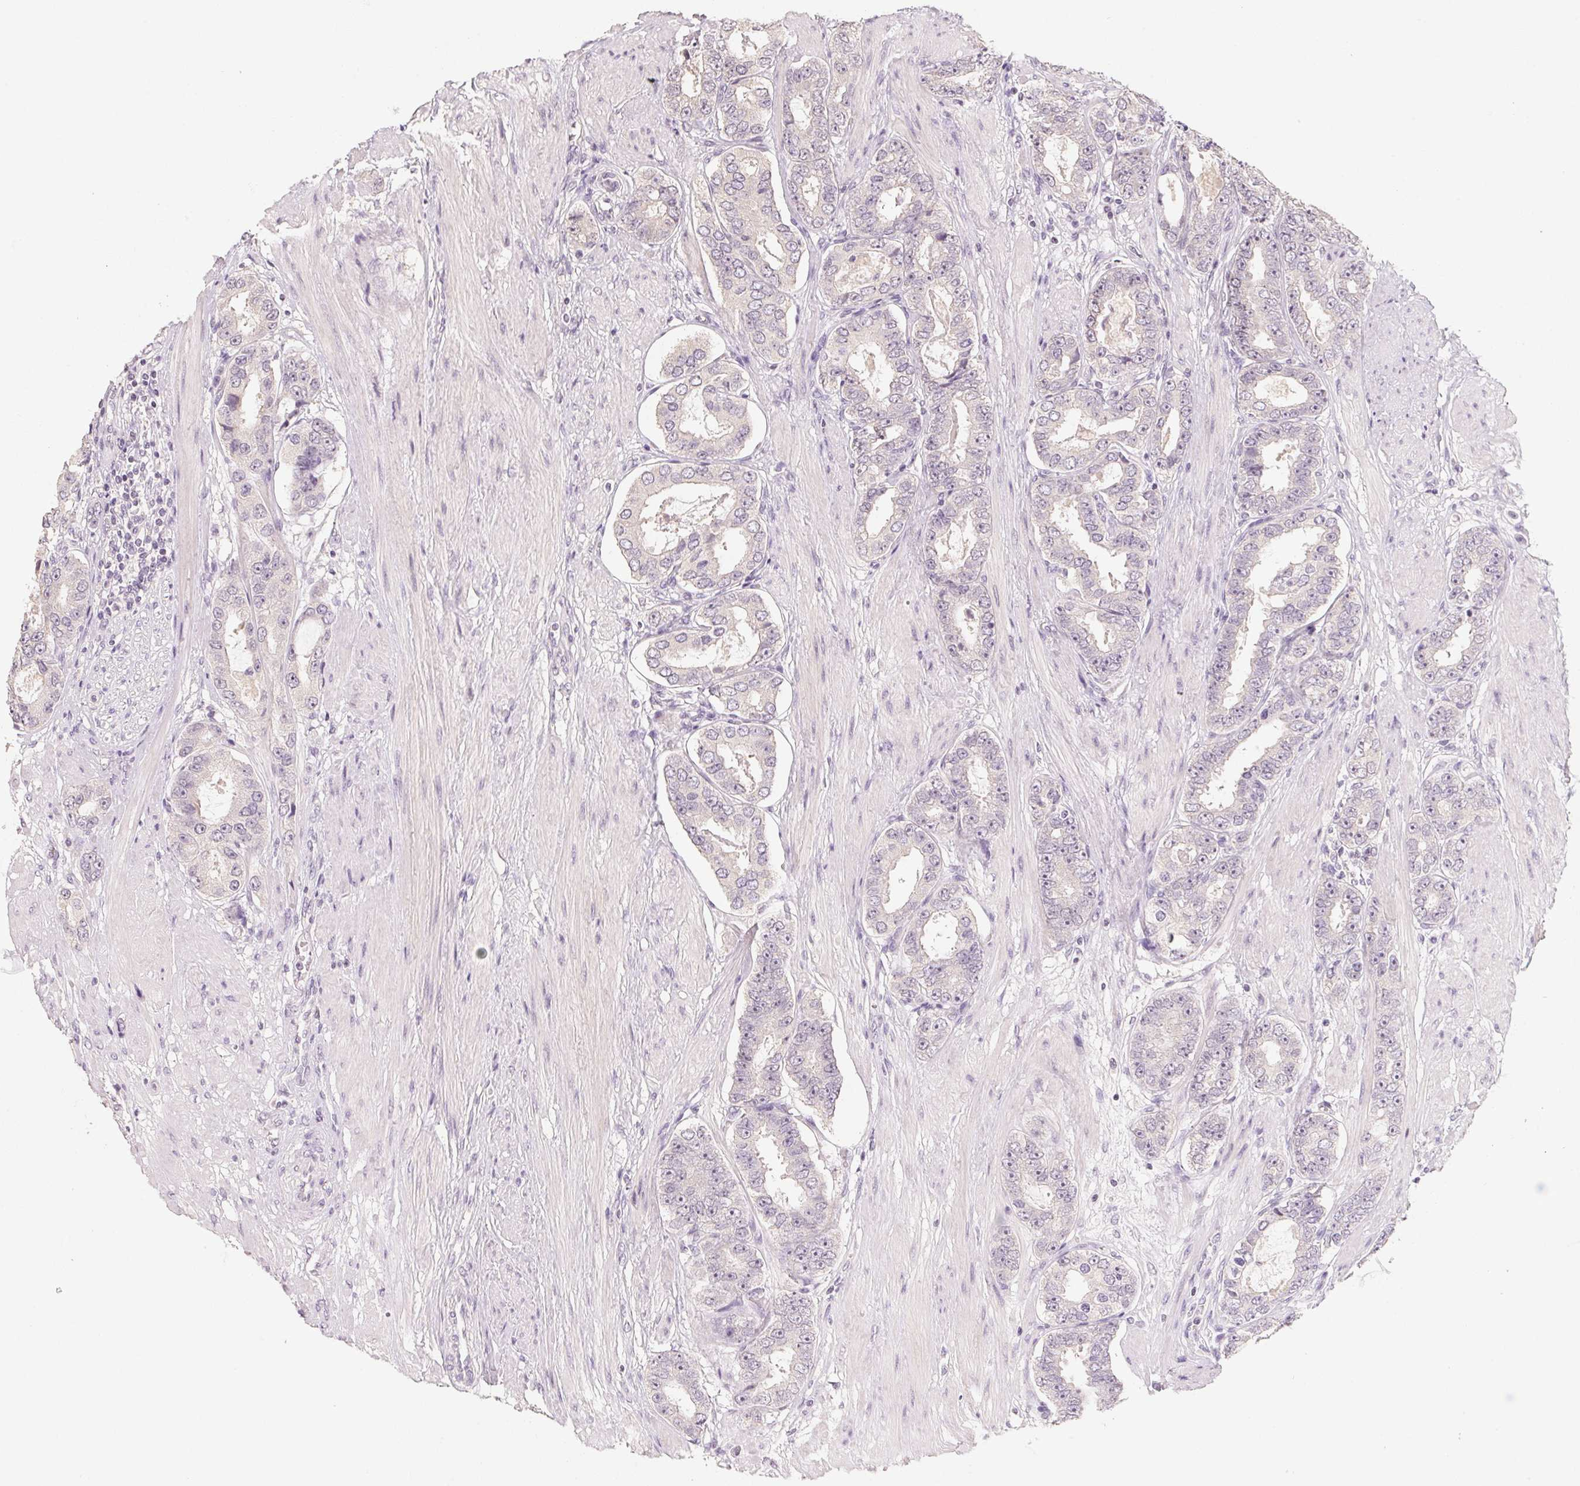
{"staining": {"intensity": "negative", "quantity": "none", "location": "none"}, "tissue": "prostate cancer", "cell_type": "Tumor cells", "image_type": "cancer", "snomed": [{"axis": "morphology", "description": "Adenocarcinoma, High grade"}, {"axis": "topography", "description": "Prostate"}], "caption": "Prostate cancer (adenocarcinoma (high-grade)) was stained to show a protein in brown. There is no significant expression in tumor cells. Nuclei are stained in blue.", "gene": "CAPZA3", "patient": {"sex": "male", "age": 63}}